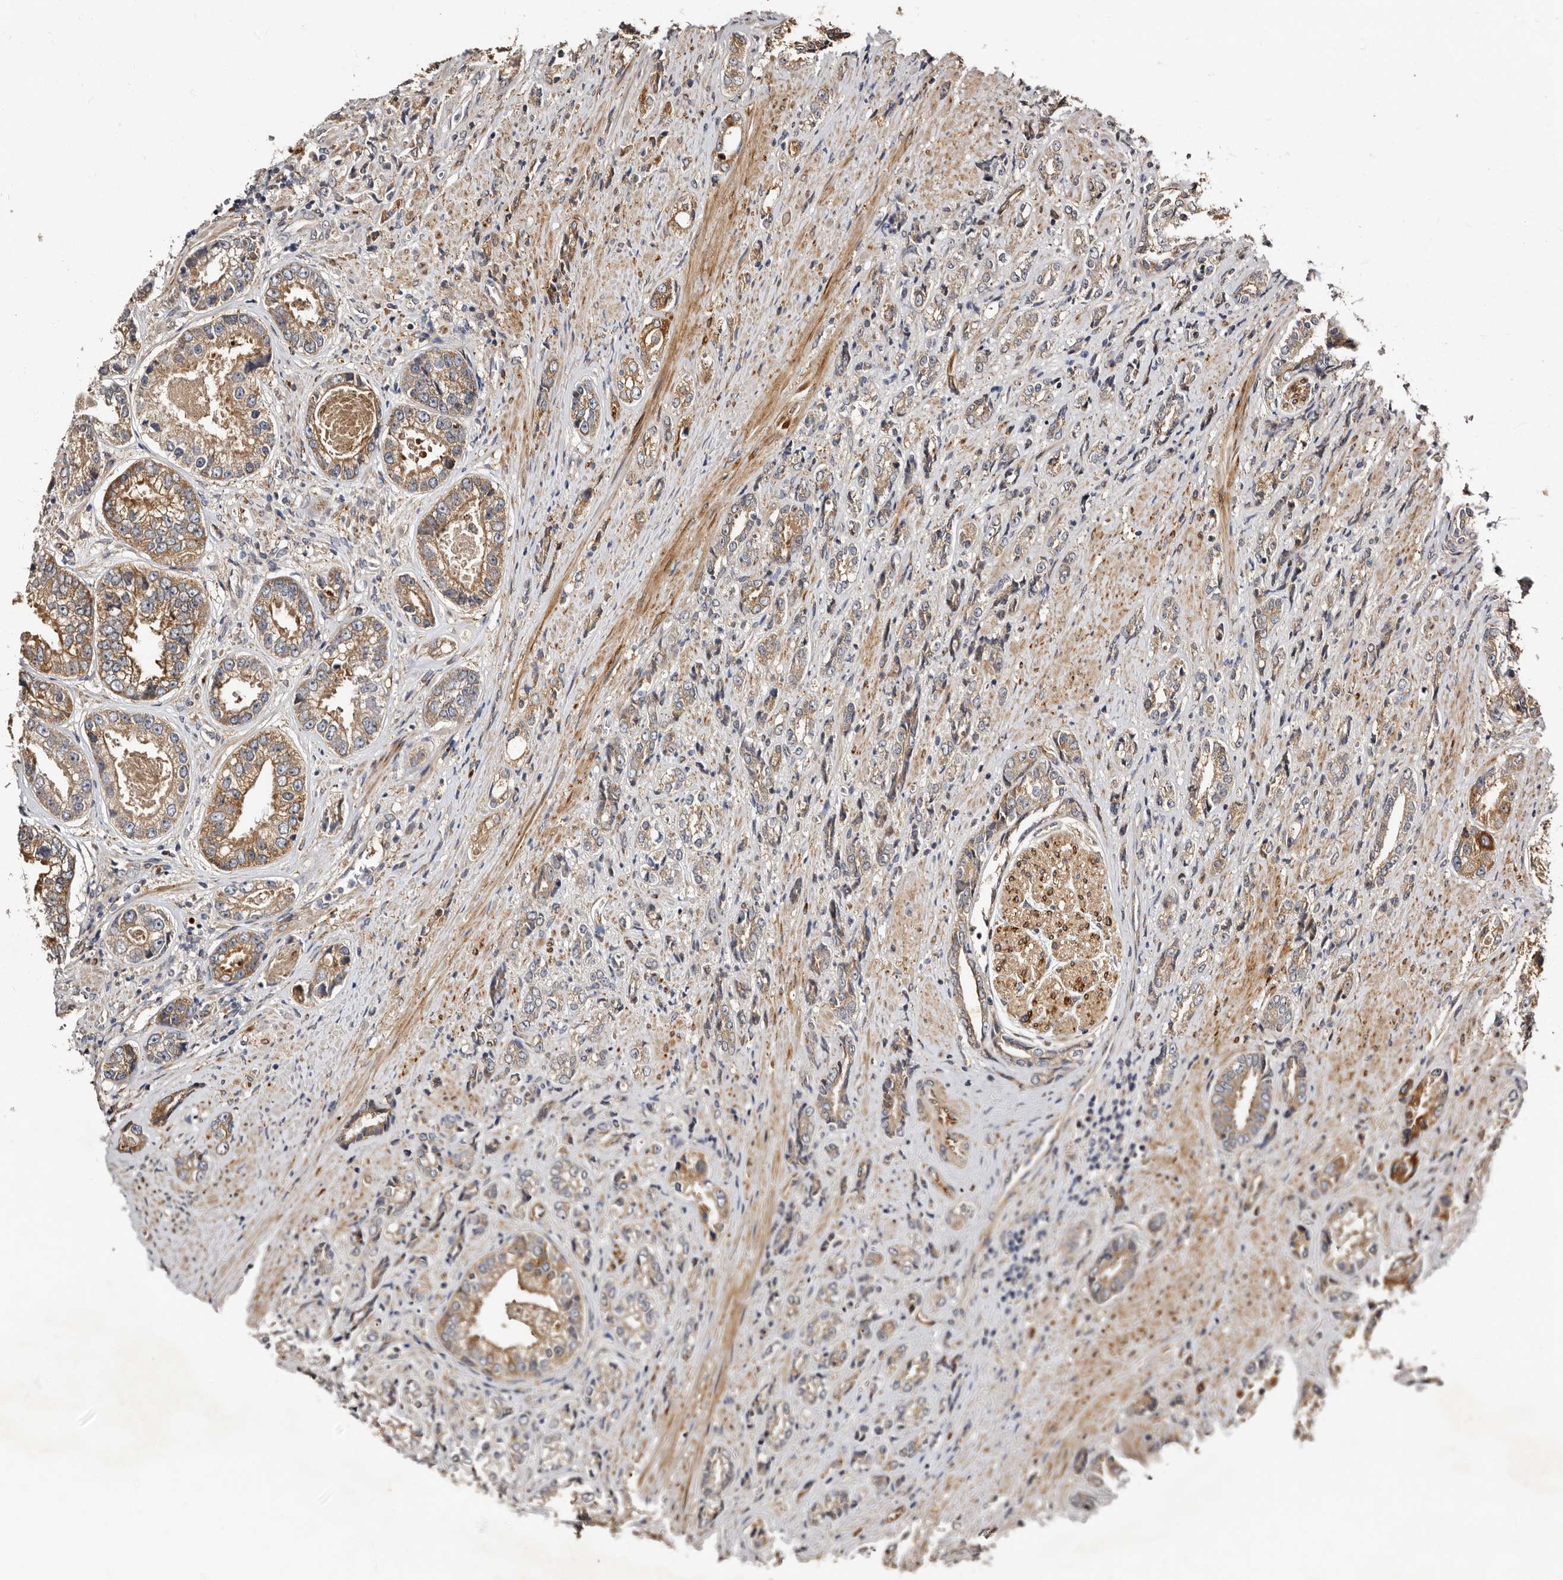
{"staining": {"intensity": "moderate", "quantity": ">75%", "location": "cytoplasmic/membranous"}, "tissue": "prostate cancer", "cell_type": "Tumor cells", "image_type": "cancer", "snomed": [{"axis": "morphology", "description": "Adenocarcinoma, High grade"}, {"axis": "topography", "description": "Prostate"}], "caption": "A histopathology image of prostate cancer stained for a protein demonstrates moderate cytoplasmic/membranous brown staining in tumor cells. (brown staining indicates protein expression, while blue staining denotes nuclei).", "gene": "TBC1D22B", "patient": {"sex": "male", "age": 61}}